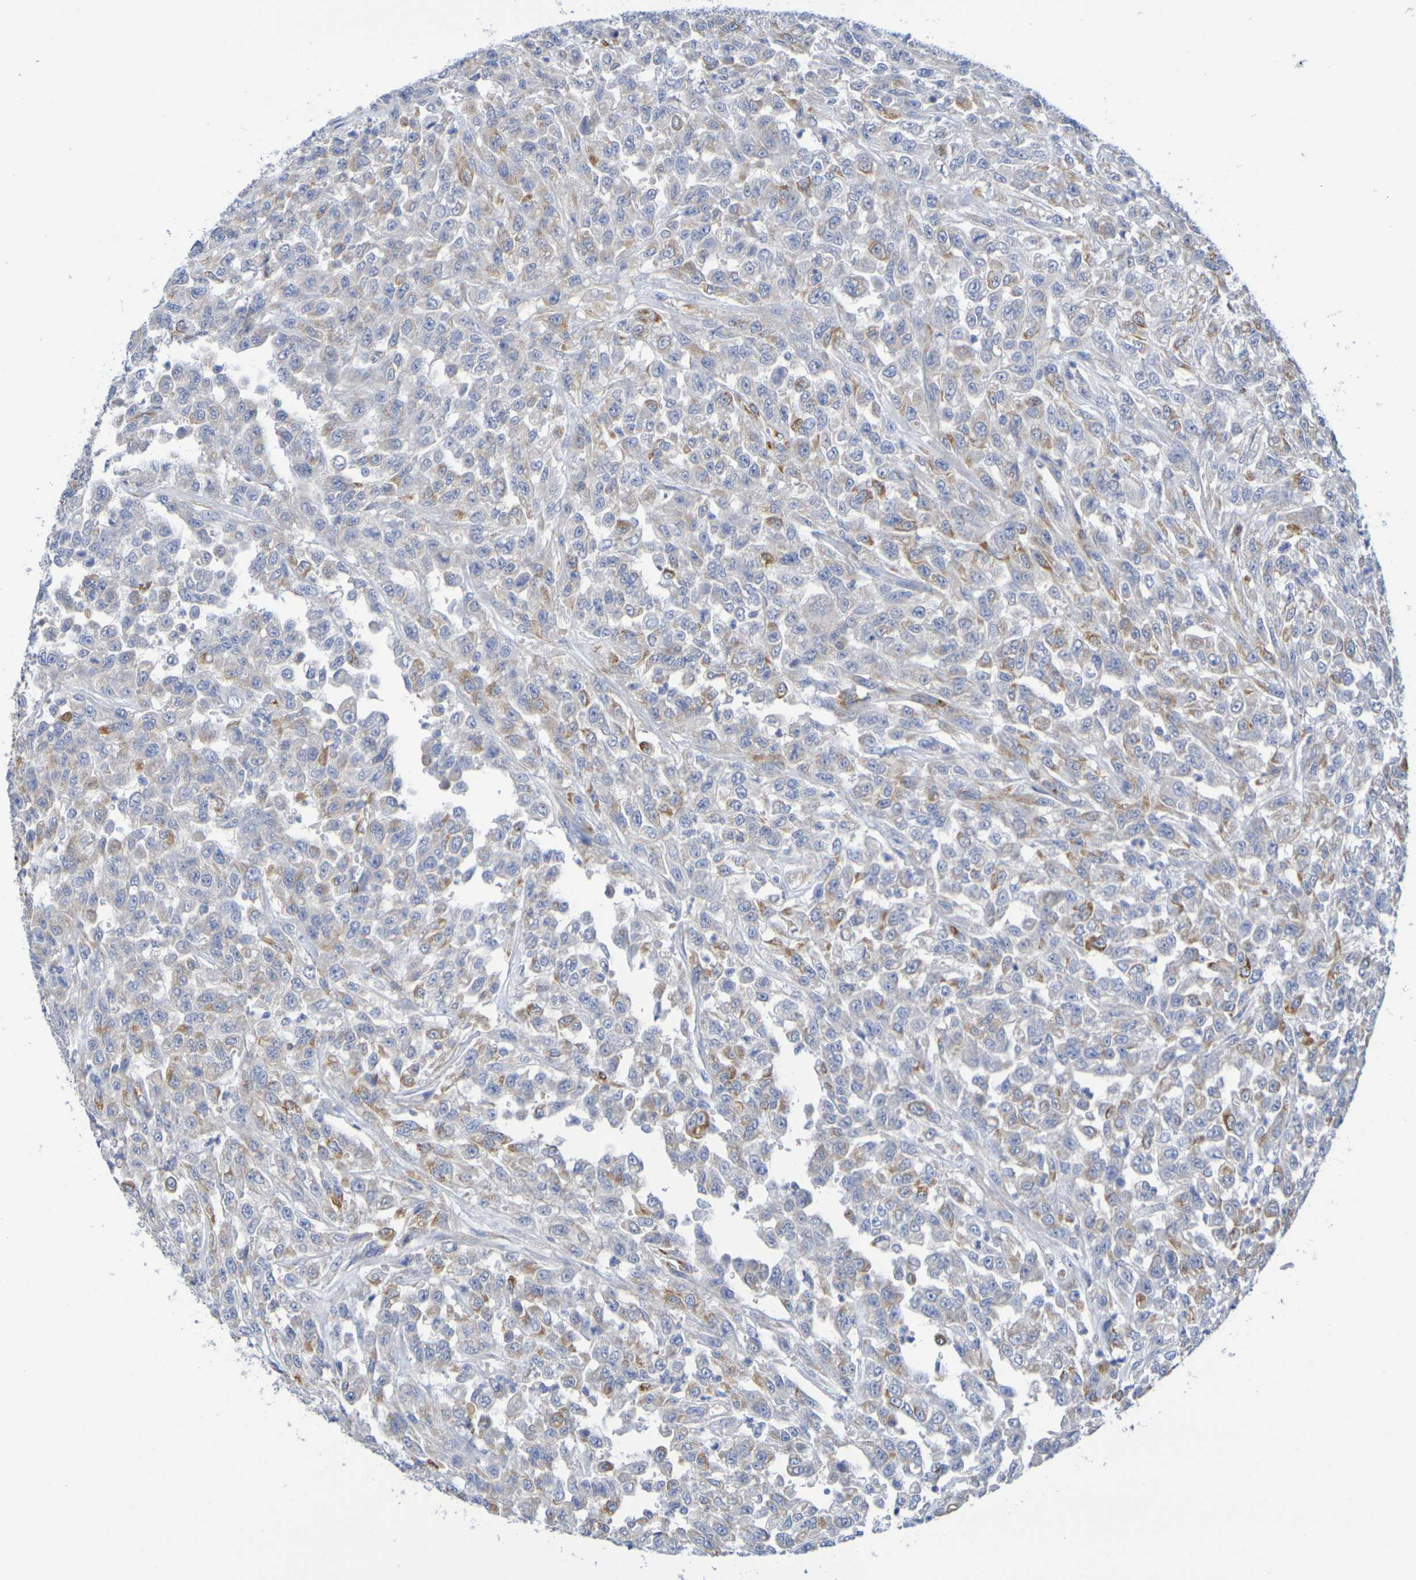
{"staining": {"intensity": "moderate", "quantity": "25%-75%", "location": "cytoplasmic/membranous"}, "tissue": "urothelial cancer", "cell_type": "Tumor cells", "image_type": "cancer", "snomed": [{"axis": "morphology", "description": "Urothelial carcinoma, High grade"}, {"axis": "topography", "description": "Urinary bladder"}], "caption": "A micrograph showing moderate cytoplasmic/membranous staining in about 25%-75% of tumor cells in urothelial cancer, as visualized by brown immunohistochemical staining.", "gene": "TMCC3", "patient": {"sex": "male", "age": 46}}